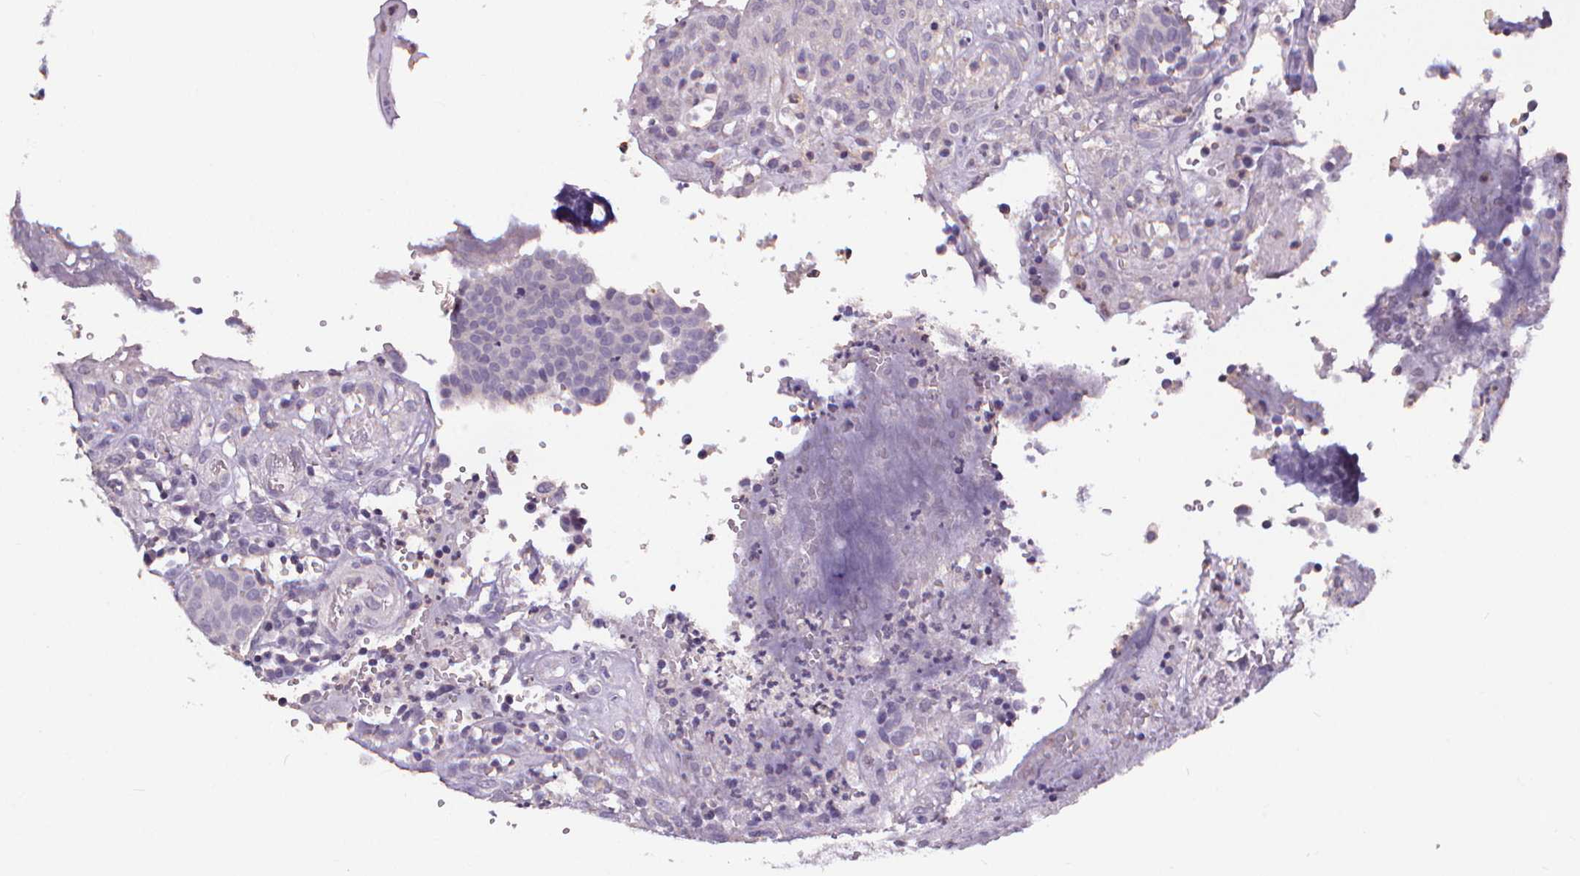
{"staining": {"intensity": "negative", "quantity": "none", "location": "none"}, "tissue": "prostate cancer", "cell_type": "Tumor cells", "image_type": "cancer", "snomed": [{"axis": "morphology", "description": "Adenocarcinoma, High grade"}, {"axis": "topography", "description": "Prostate and seminal vesicle, NOS"}], "caption": "High power microscopy micrograph of an IHC image of prostate cancer, revealing no significant expression in tumor cells.", "gene": "ATP6V1D", "patient": {"sex": "male", "age": 60}}